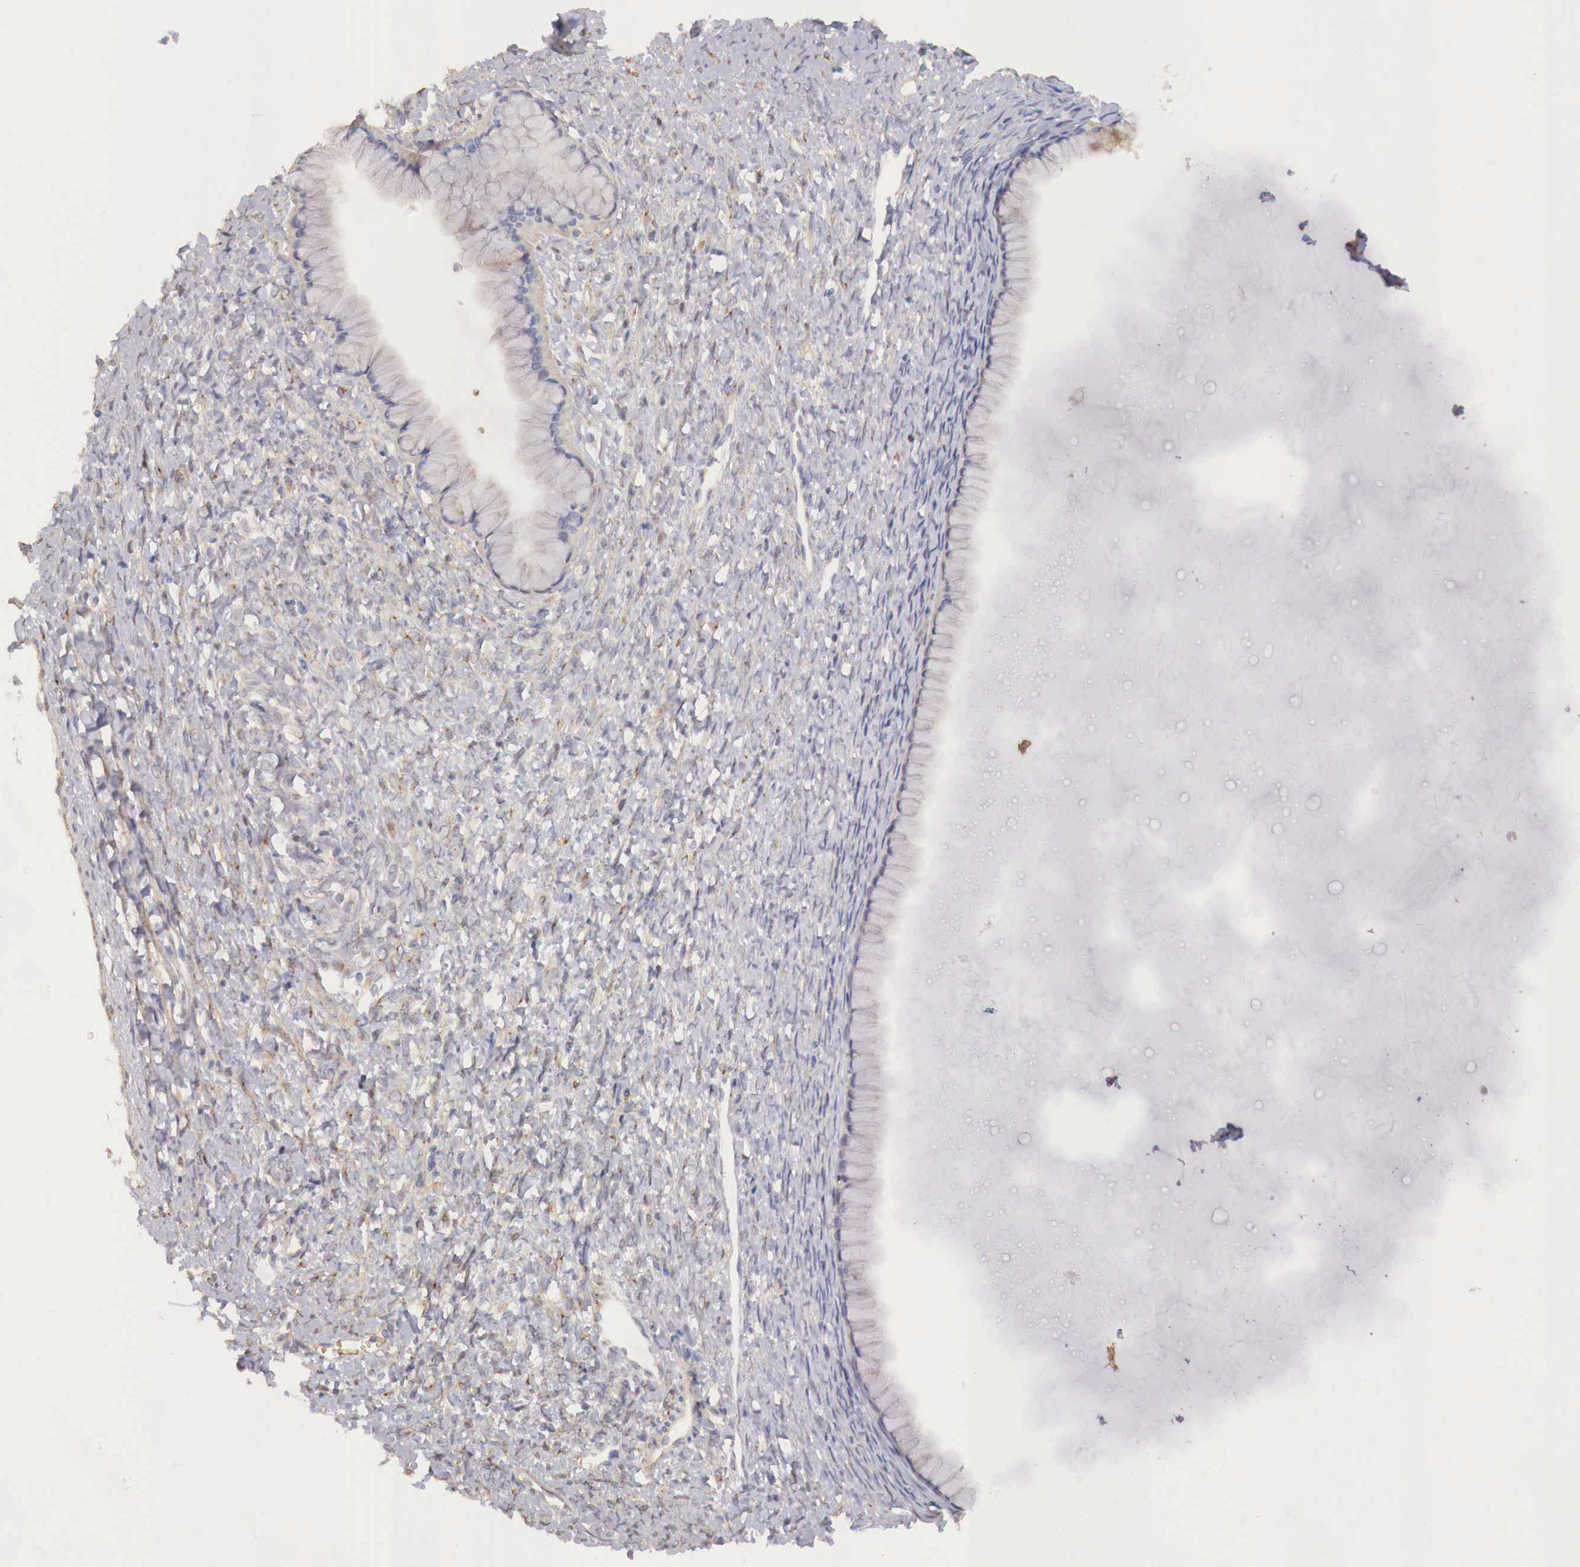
{"staining": {"intensity": "negative", "quantity": "none", "location": "none"}, "tissue": "ovarian cancer", "cell_type": "Tumor cells", "image_type": "cancer", "snomed": [{"axis": "morphology", "description": "Cystadenocarcinoma, mucinous, NOS"}, {"axis": "topography", "description": "Ovary"}], "caption": "Ovarian cancer was stained to show a protein in brown. There is no significant staining in tumor cells.", "gene": "KLHDC7B", "patient": {"sex": "female", "age": 25}}